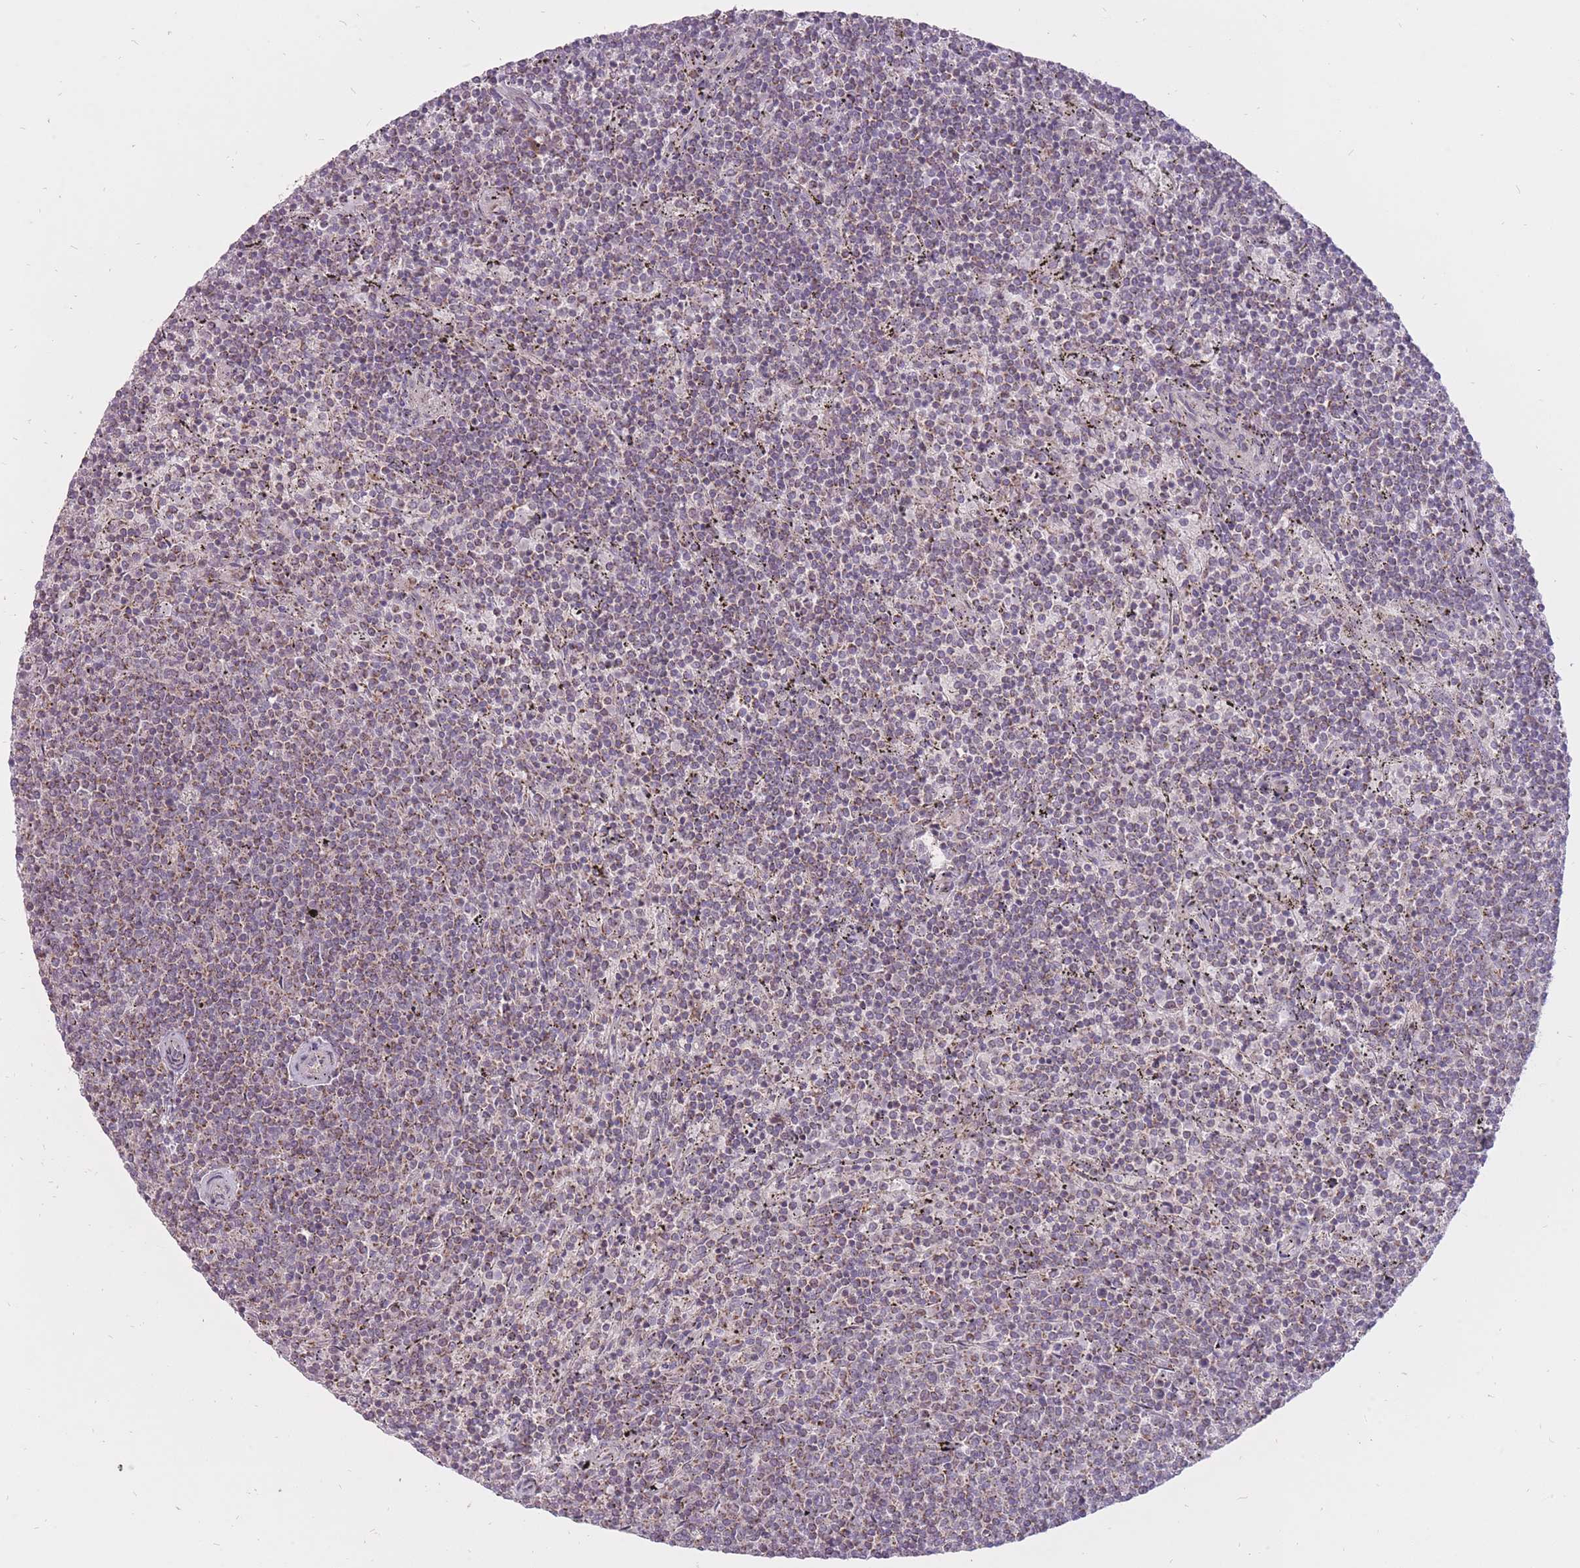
{"staining": {"intensity": "negative", "quantity": "none", "location": "none"}, "tissue": "lymphoma", "cell_type": "Tumor cells", "image_type": "cancer", "snomed": [{"axis": "morphology", "description": "Malignant lymphoma, non-Hodgkin's type, Low grade"}, {"axis": "topography", "description": "Spleen"}], "caption": "Immunohistochemical staining of human malignant lymphoma, non-Hodgkin's type (low-grade) displays no significant staining in tumor cells.", "gene": "LIN7C", "patient": {"sex": "female", "age": 50}}